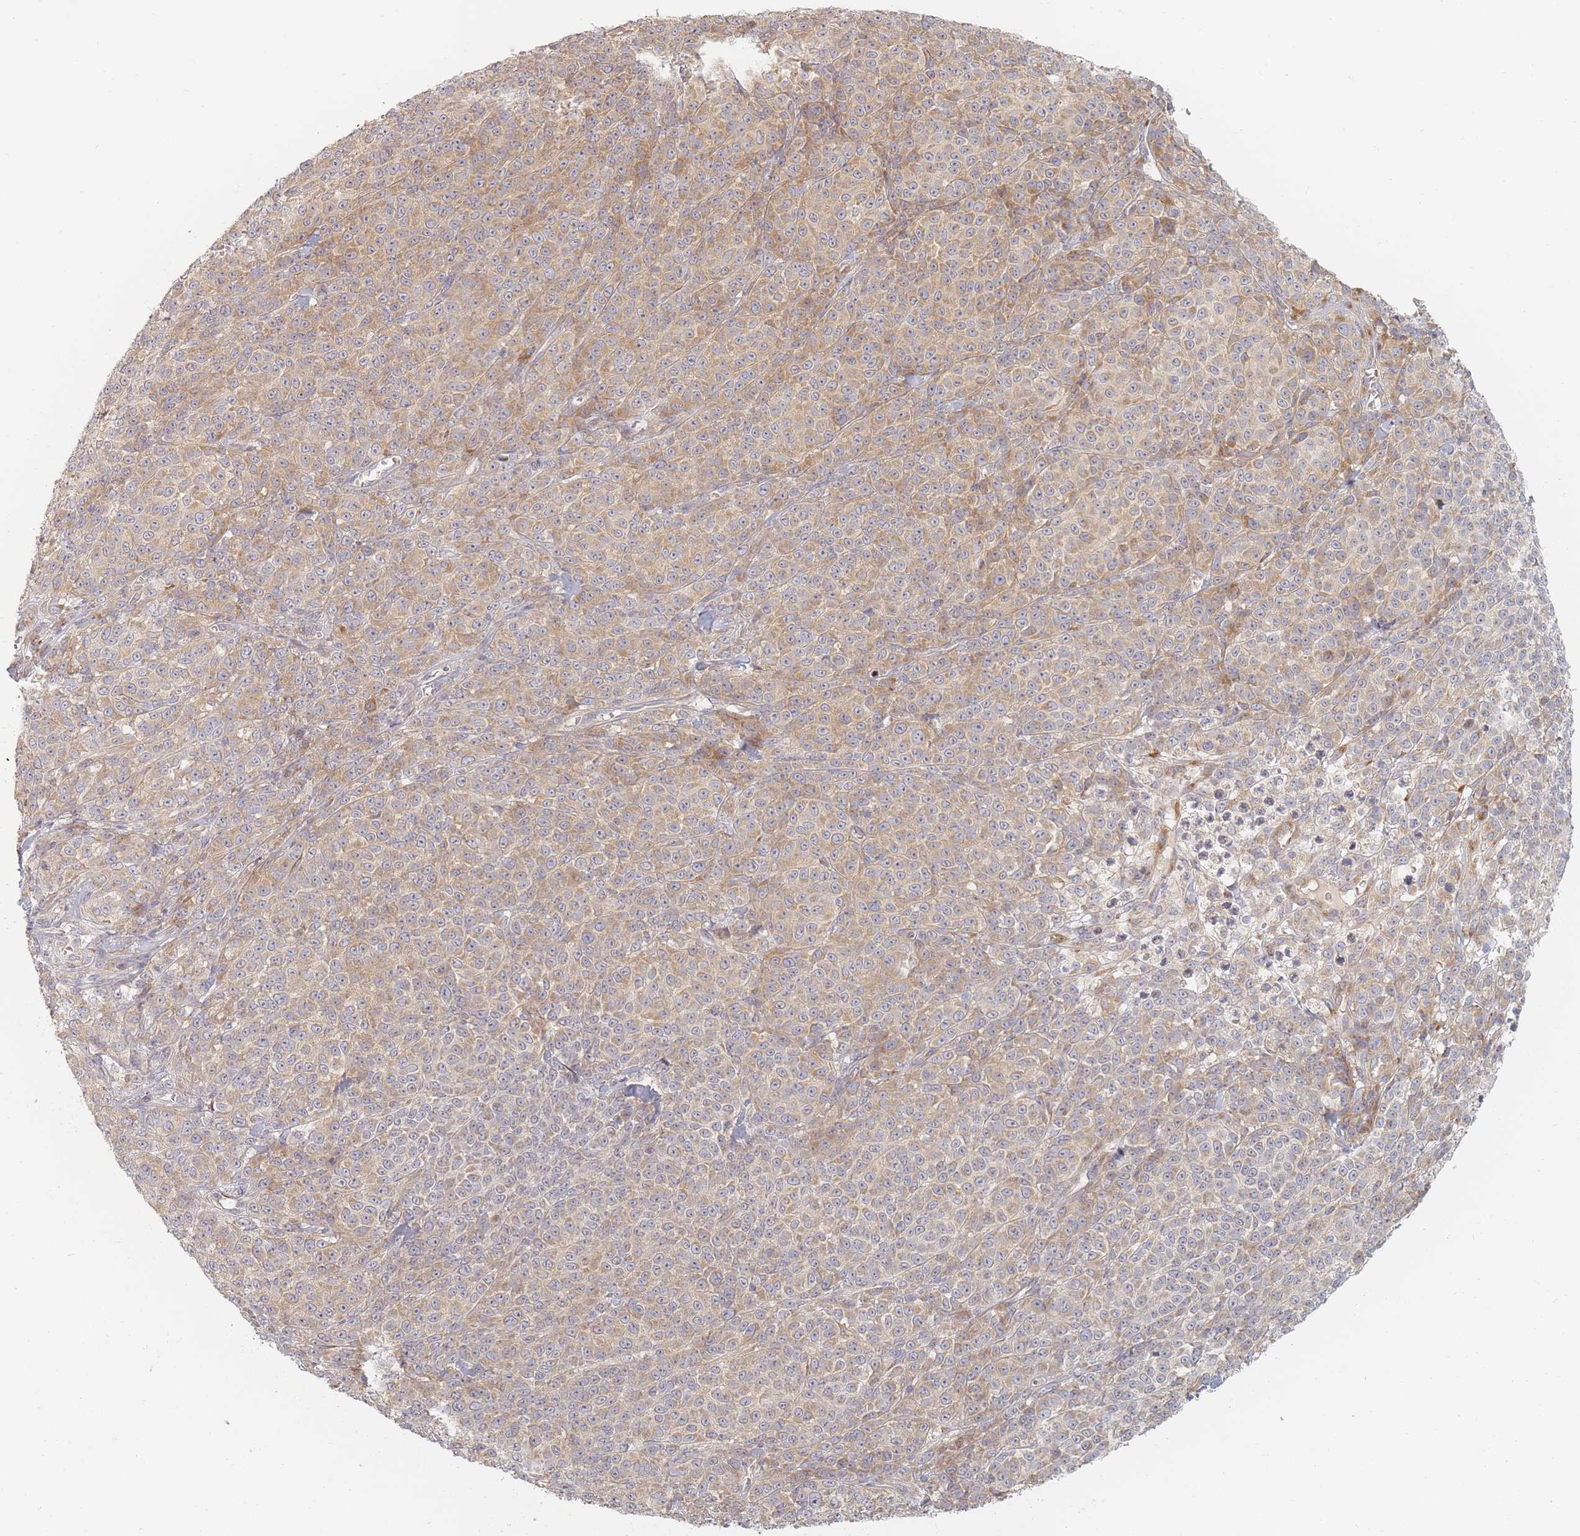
{"staining": {"intensity": "moderate", "quantity": ">75%", "location": "cytoplasmic/membranous"}, "tissue": "melanoma", "cell_type": "Tumor cells", "image_type": "cancer", "snomed": [{"axis": "morphology", "description": "Normal tissue, NOS"}, {"axis": "morphology", "description": "Malignant melanoma, NOS"}, {"axis": "topography", "description": "Skin"}], "caption": "Immunohistochemical staining of malignant melanoma exhibits moderate cytoplasmic/membranous protein expression in about >75% of tumor cells. (DAB = brown stain, brightfield microscopy at high magnification).", "gene": "ZKSCAN7", "patient": {"sex": "female", "age": 34}}